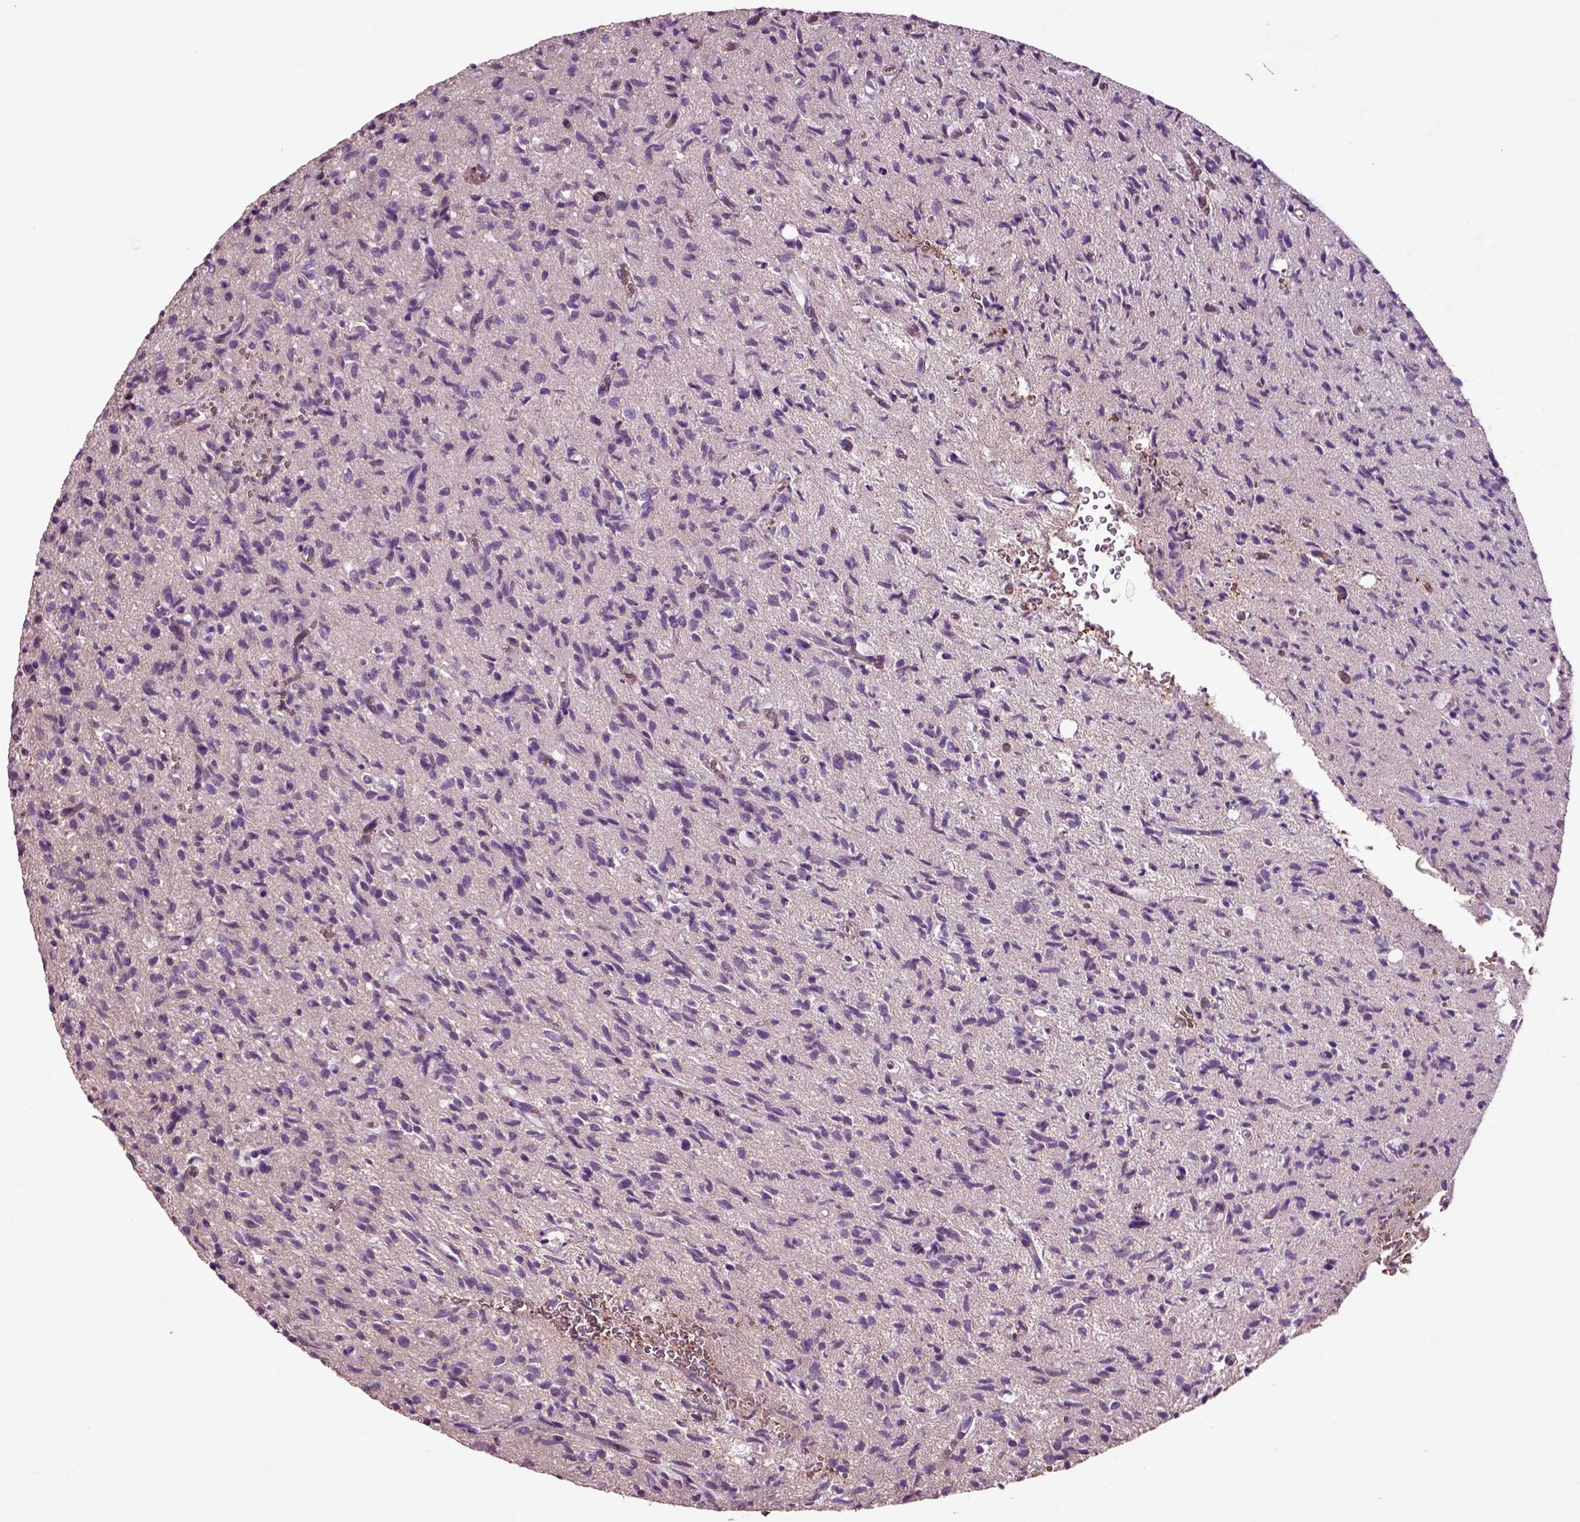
{"staining": {"intensity": "negative", "quantity": "none", "location": "none"}, "tissue": "glioma", "cell_type": "Tumor cells", "image_type": "cancer", "snomed": [{"axis": "morphology", "description": "Glioma, malignant, High grade"}, {"axis": "topography", "description": "Brain"}], "caption": "High power microscopy image of an immunohistochemistry photomicrograph of high-grade glioma (malignant), revealing no significant positivity in tumor cells.", "gene": "SPON1", "patient": {"sex": "male", "age": 64}}